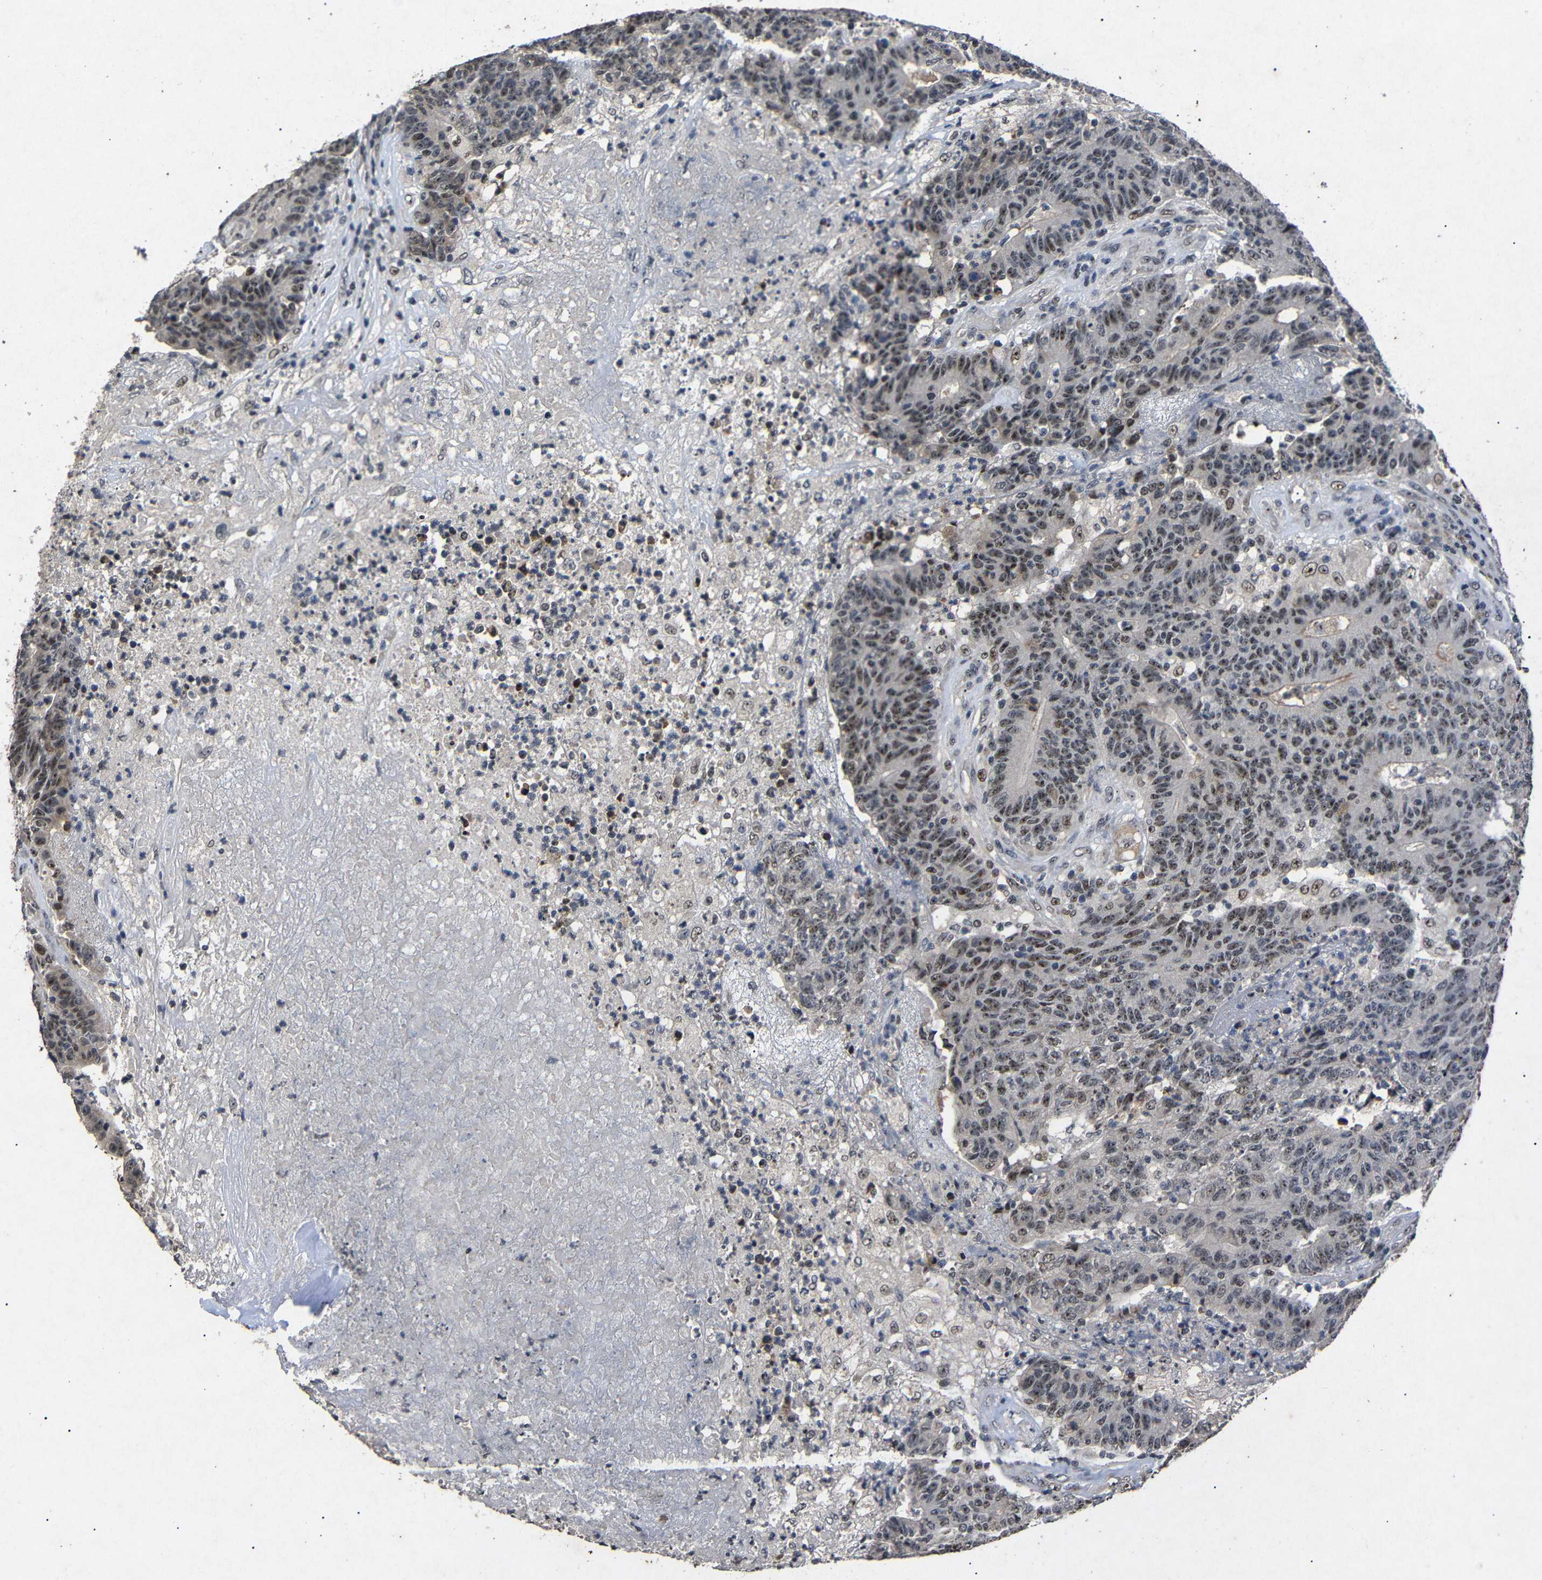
{"staining": {"intensity": "moderate", "quantity": ">75%", "location": "nuclear"}, "tissue": "colorectal cancer", "cell_type": "Tumor cells", "image_type": "cancer", "snomed": [{"axis": "morphology", "description": "Normal tissue, NOS"}, {"axis": "morphology", "description": "Adenocarcinoma, NOS"}, {"axis": "topography", "description": "Colon"}], "caption": "IHC micrograph of adenocarcinoma (colorectal) stained for a protein (brown), which reveals medium levels of moderate nuclear positivity in about >75% of tumor cells.", "gene": "PARN", "patient": {"sex": "female", "age": 75}}